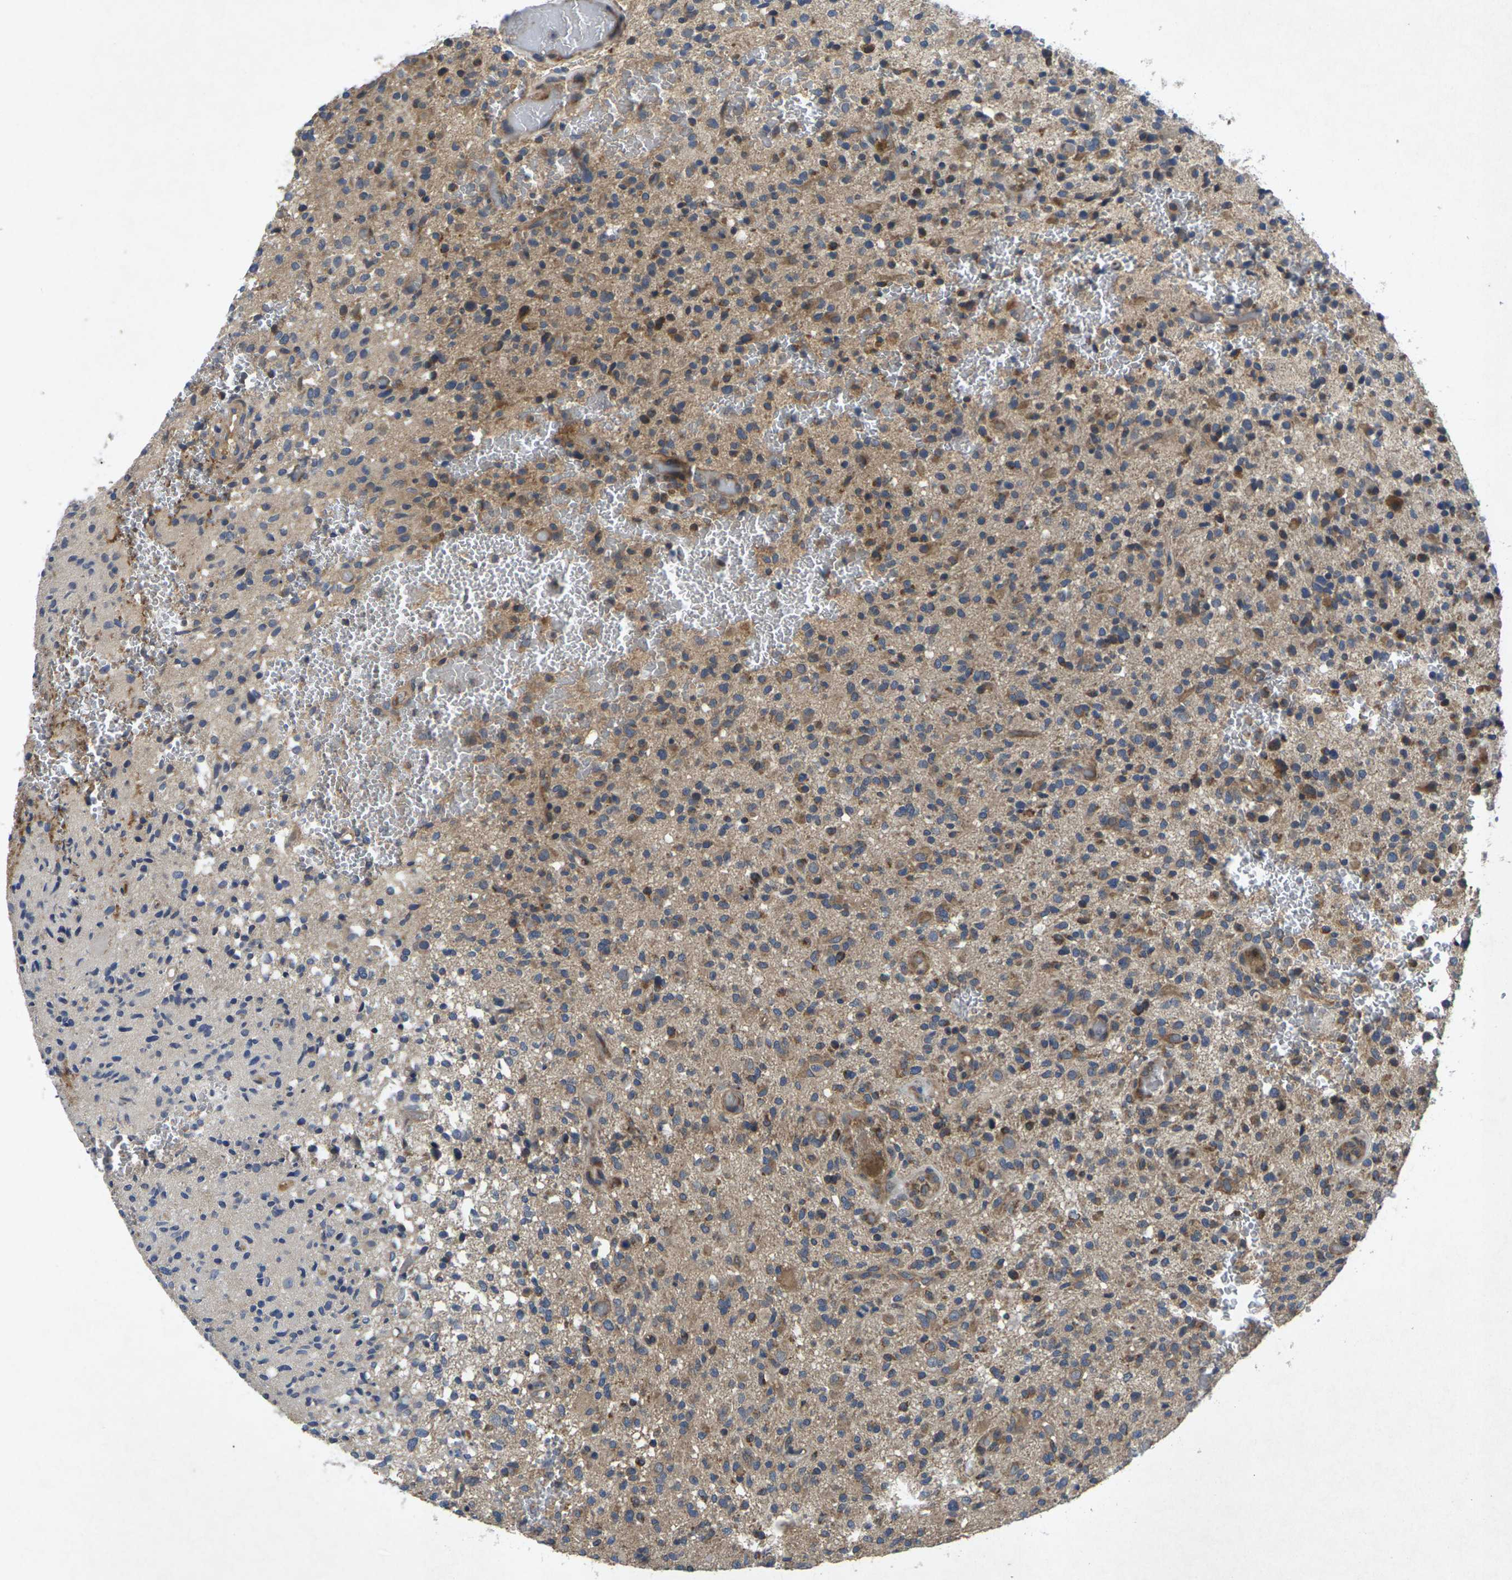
{"staining": {"intensity": "moderate", "quantity": ">75%", "location": "cytoplasmic/membranous"}, "tissue": "glioma", "cell_type": "Tumor cells", "image_type": "cancer", "snomed": [{"axis": "morphology", "description": "Glioma, malignant, High grade"}, {"axis": "topography", "description": "Brain"}], "caption": "Tumor cells demonstrate medium levels of moderate cytoplasmic/membranous expression in about >75% of cells in human glioma.", "gene": "KIF1B", "patient": {"sex": "male", "age": 71}}